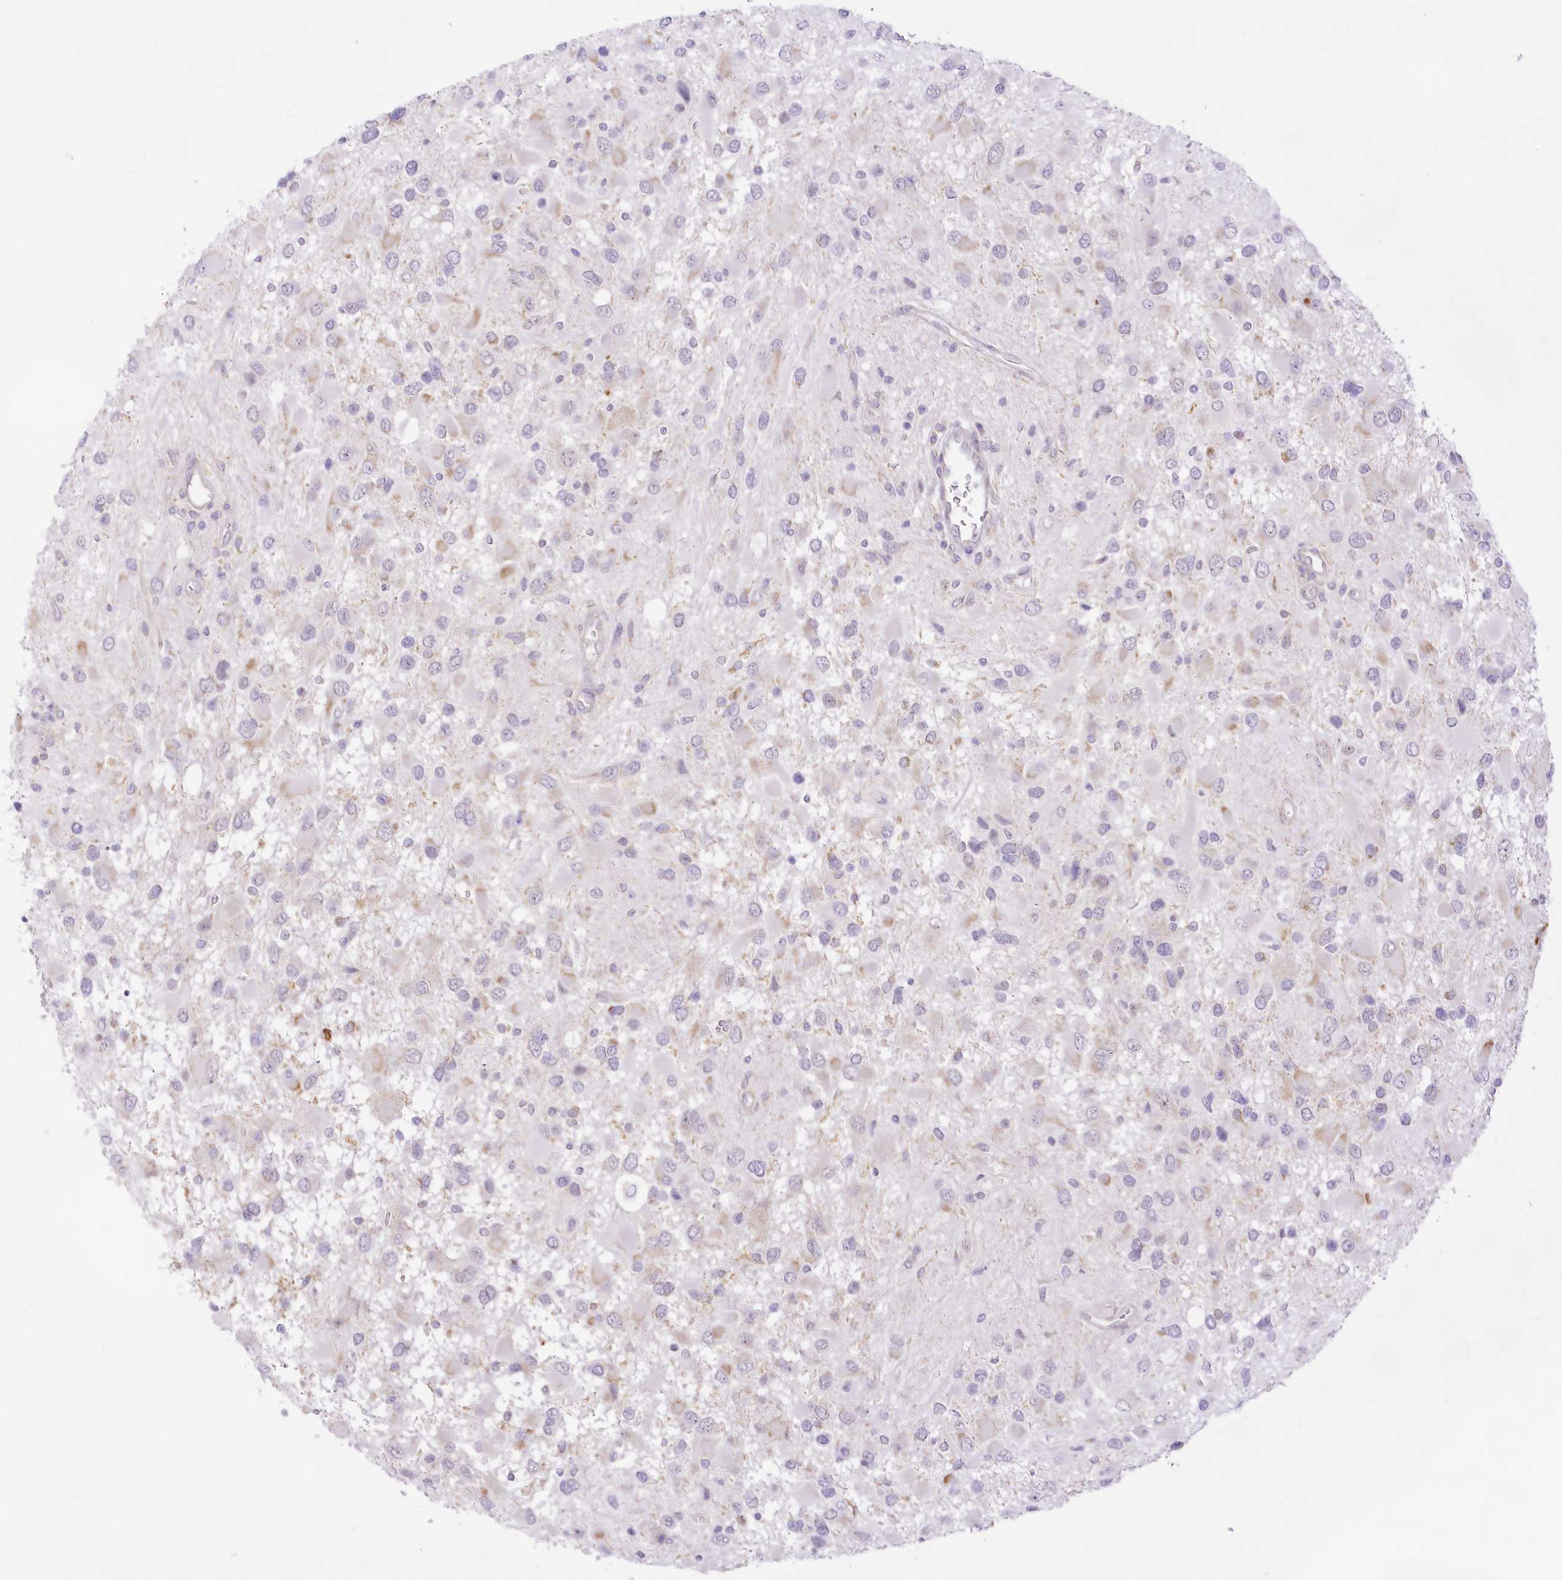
{"staining": {"intensity": "weak", "quantity": "<25%", "location": "cytoplasmic/membranous"}, "tissue": "glioma", "cell_type": "Tumor cells", "image_type": "cancer", "snomed": [{"axis": "morphology", "description": "Glioma, malignant, High grade"}, {"axis": "topography", "description": "Brain"}], "caption": "An immunohistochemistry histopathology image of malignant glioma (high-grade) is shown. There is no staining in tumor cells of malignant glioma (high-grade).", "gene": "CCDC30", "patient": {"sex": "male", "age": 53}}